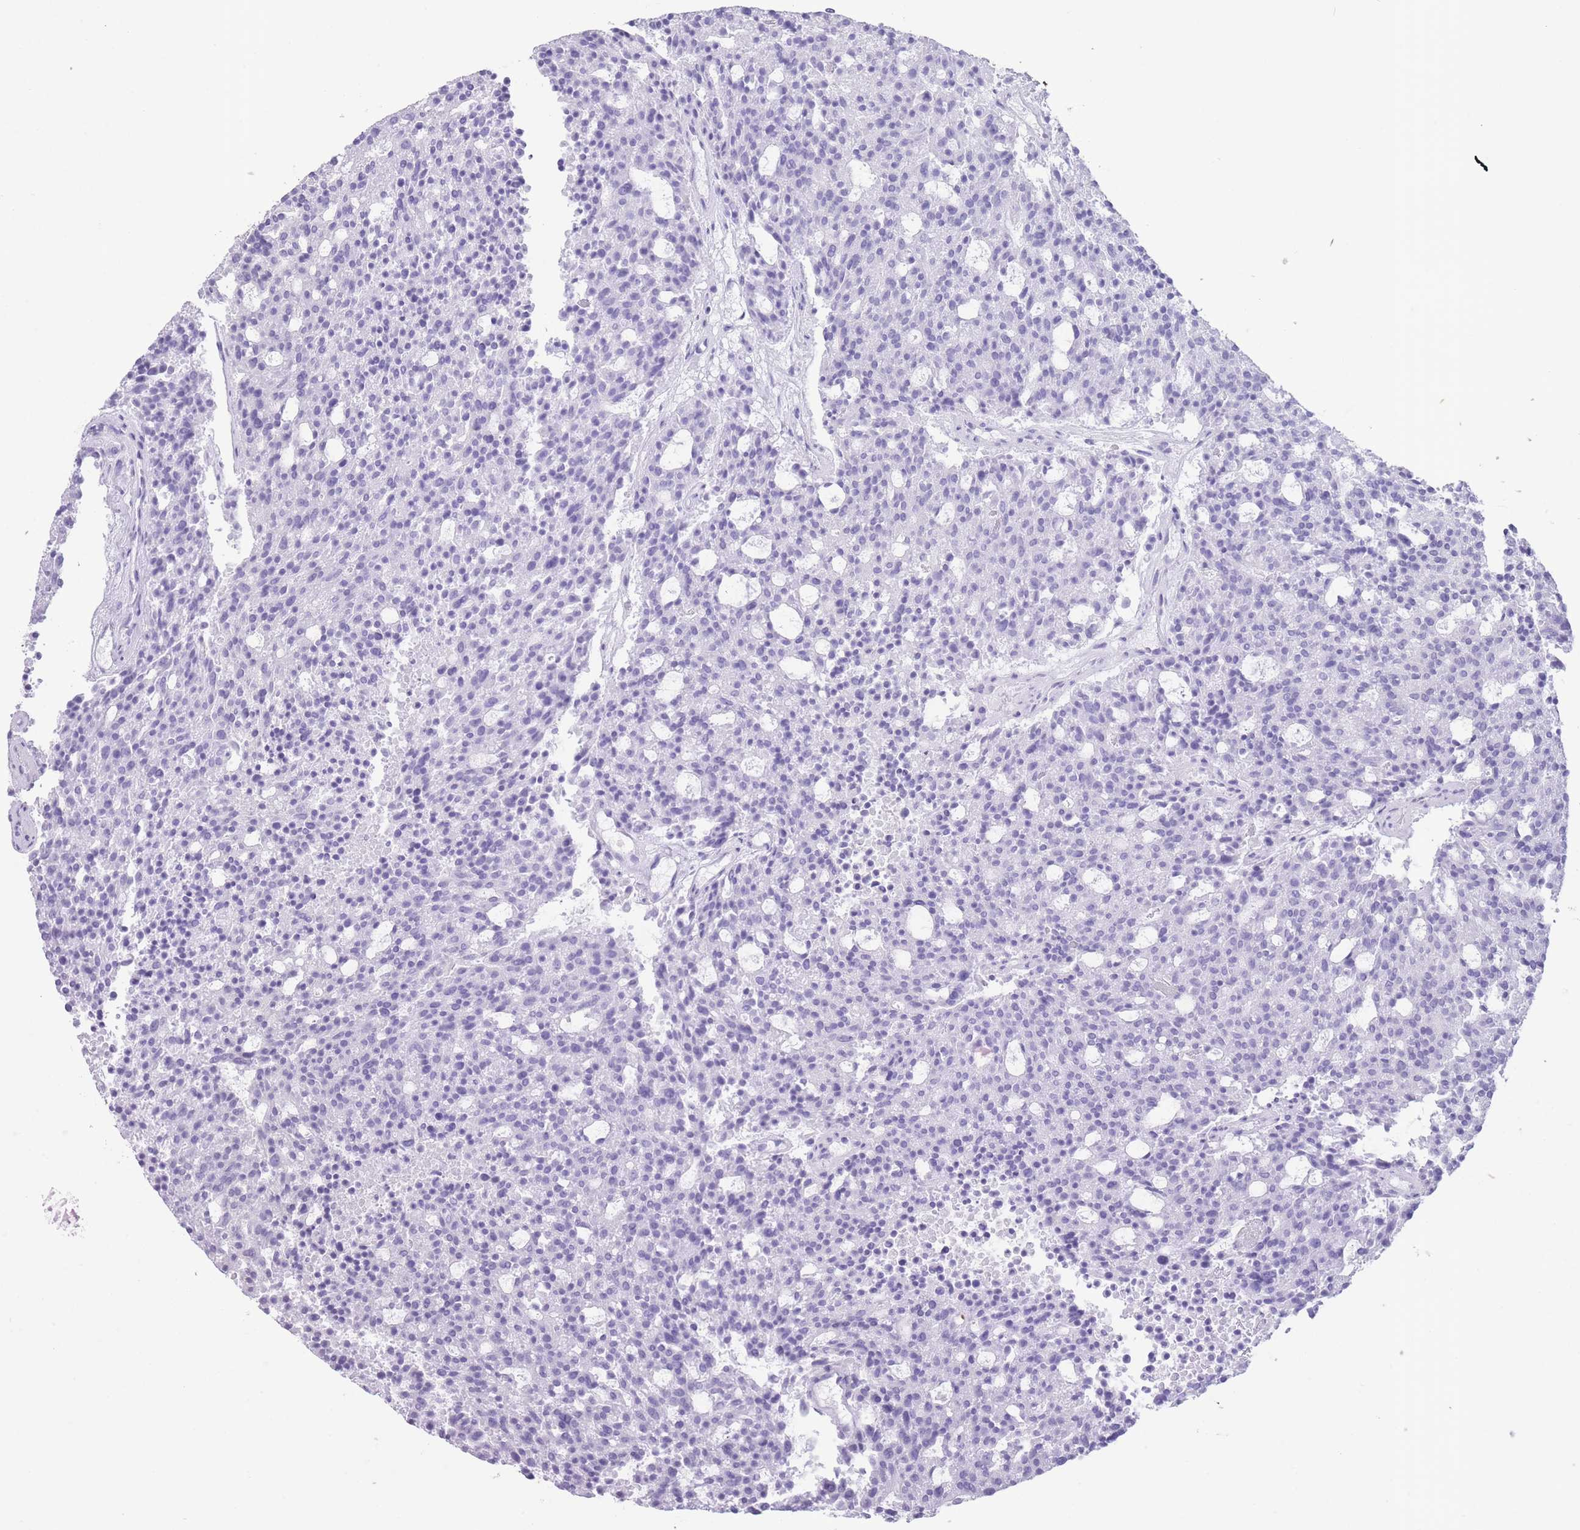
{"staining": {"intensity": "negative", "quantity": "none", "location": "none"}, "tissue": "carcinoid", "cell_type": "Tumor cells", "image_type": "cancer", "snomed": [{"axis": "morphology", "description": "Carcinoid, malignant, NOS"}, {"axis": "topography", "description": "Pancreas"}], "caption": "Tumor cells show no significant positivity in carcinoid (malignant).", "gene": "OR4F21", "patient": {"sex": "female", "age": 54}}